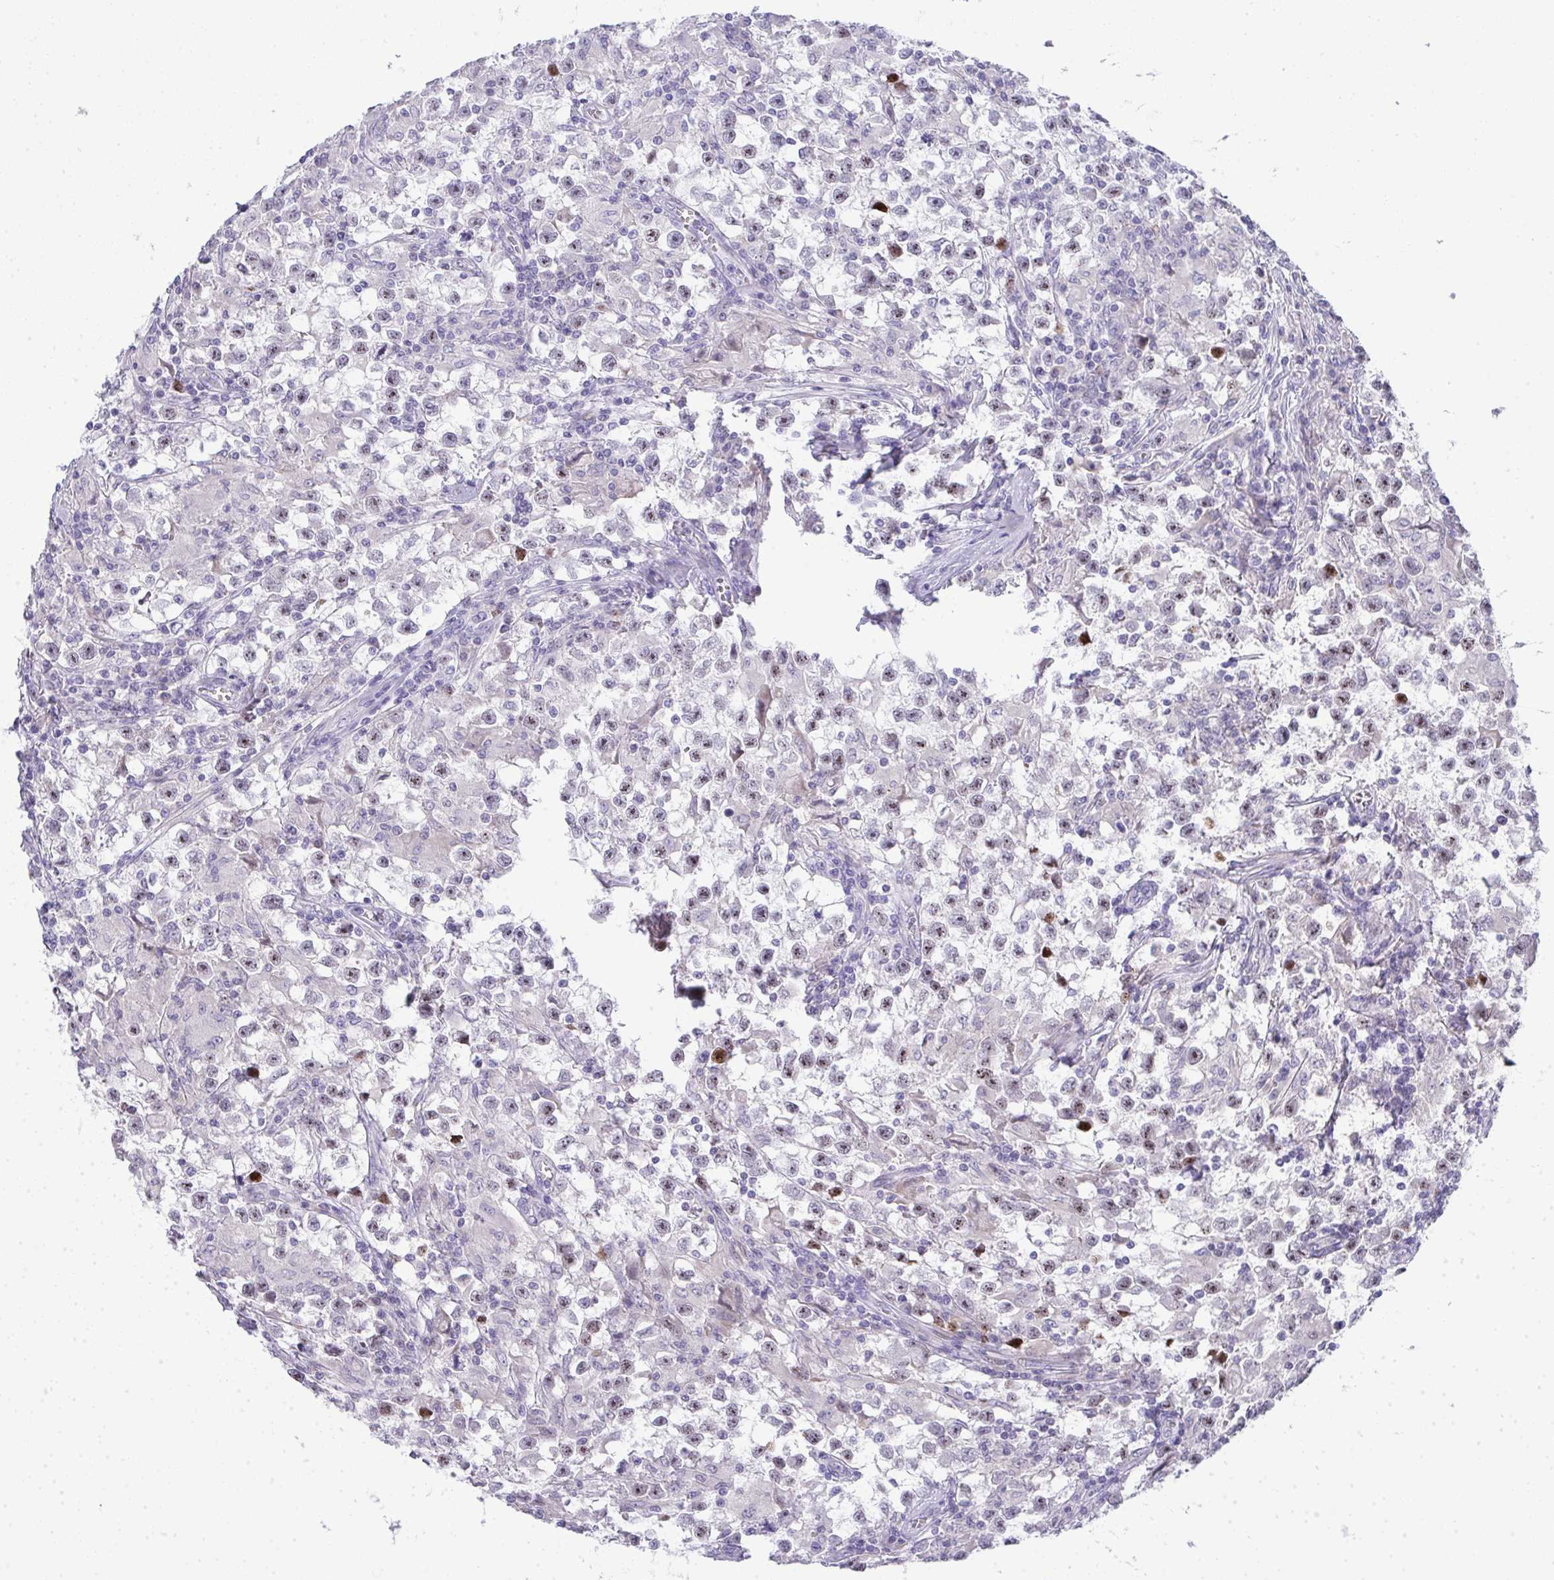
{"staining": {"intensity": "moderate", "quantity": "<25%", "location": "nuclear"}, "tissue": "testis cancer", "cell_type": "Tumor cells", "image_type": "cancer", "snomed": [{"axis": "morphology", "description": "Seminoma, NOS"}, {"axis": "topography", "description": "Testis"}], "caption": "Seminoma (testis) stained with immunohistochemistry (IHC) reveals moderate nuclear staining in approximately <25% of tumor cells. Nuclei are stained in blue.", "gene": "GALNT16", "patient": {"sex": "male", "age": 31}}